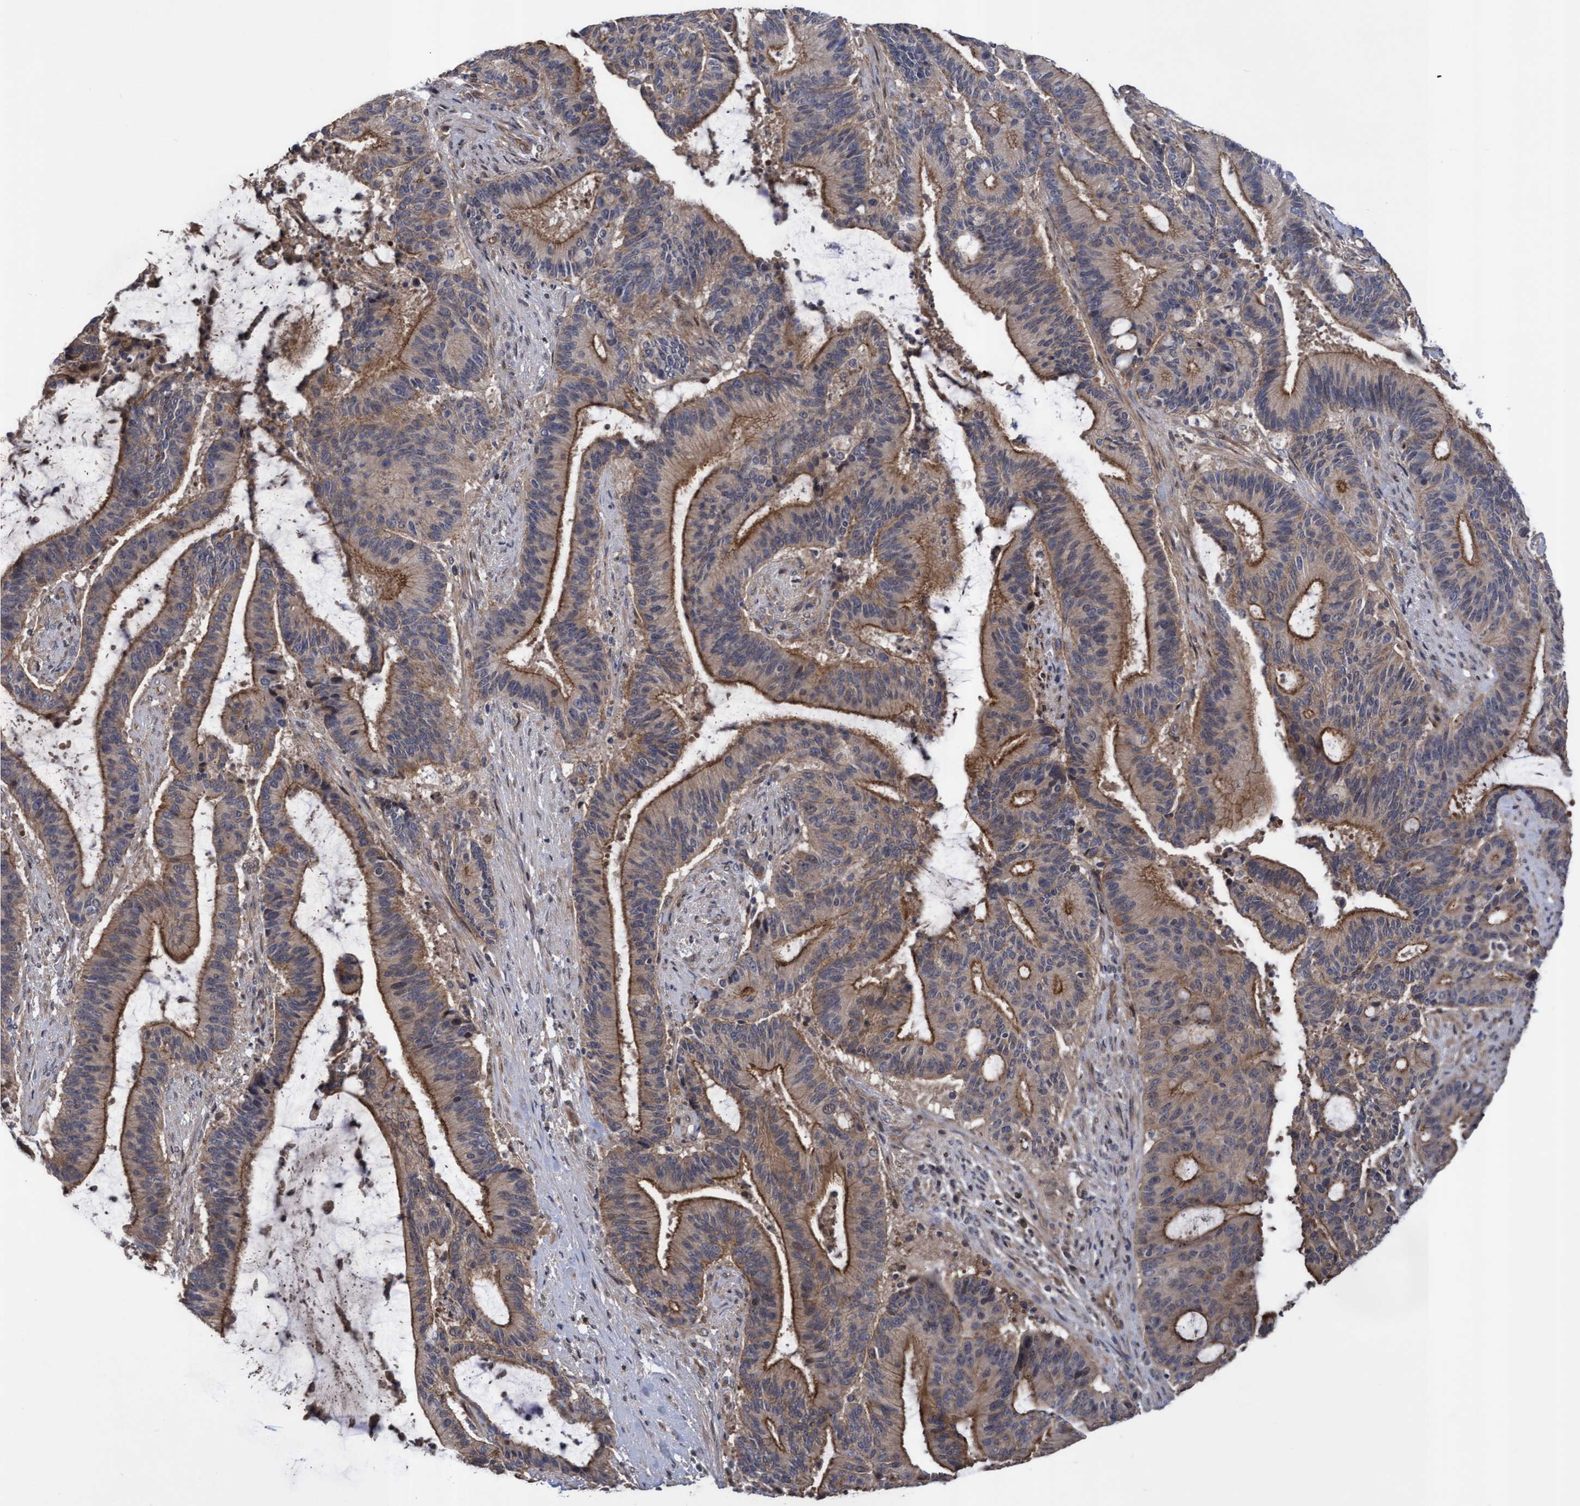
{"staining": {"intensity": "moderate", "quantity": ">75%", "location": "cytoplasmic/membranous"}, "tissue": "liver cancer", "cell_type": "Tumor cells", "image_type": "cancer", "snomed": [{"axis": "morphology", "description": "Normal tissue, NOS"}, {"axis": "morphology", "description": "Cholangiocarcinoma"}, {"axis": "topography", "description": "Liver"}, {"axis": "topography", "description": "Peripheral nerve tissue"}], "caption": "A brown stain labels moderate cytoplasmic/membranous expression of a protein in human liver cholangiocarcinoma tumor cells. Nuclei are stained in blue.", "gene": "COBL", "patient": {"sex": "female", "age": 73}}